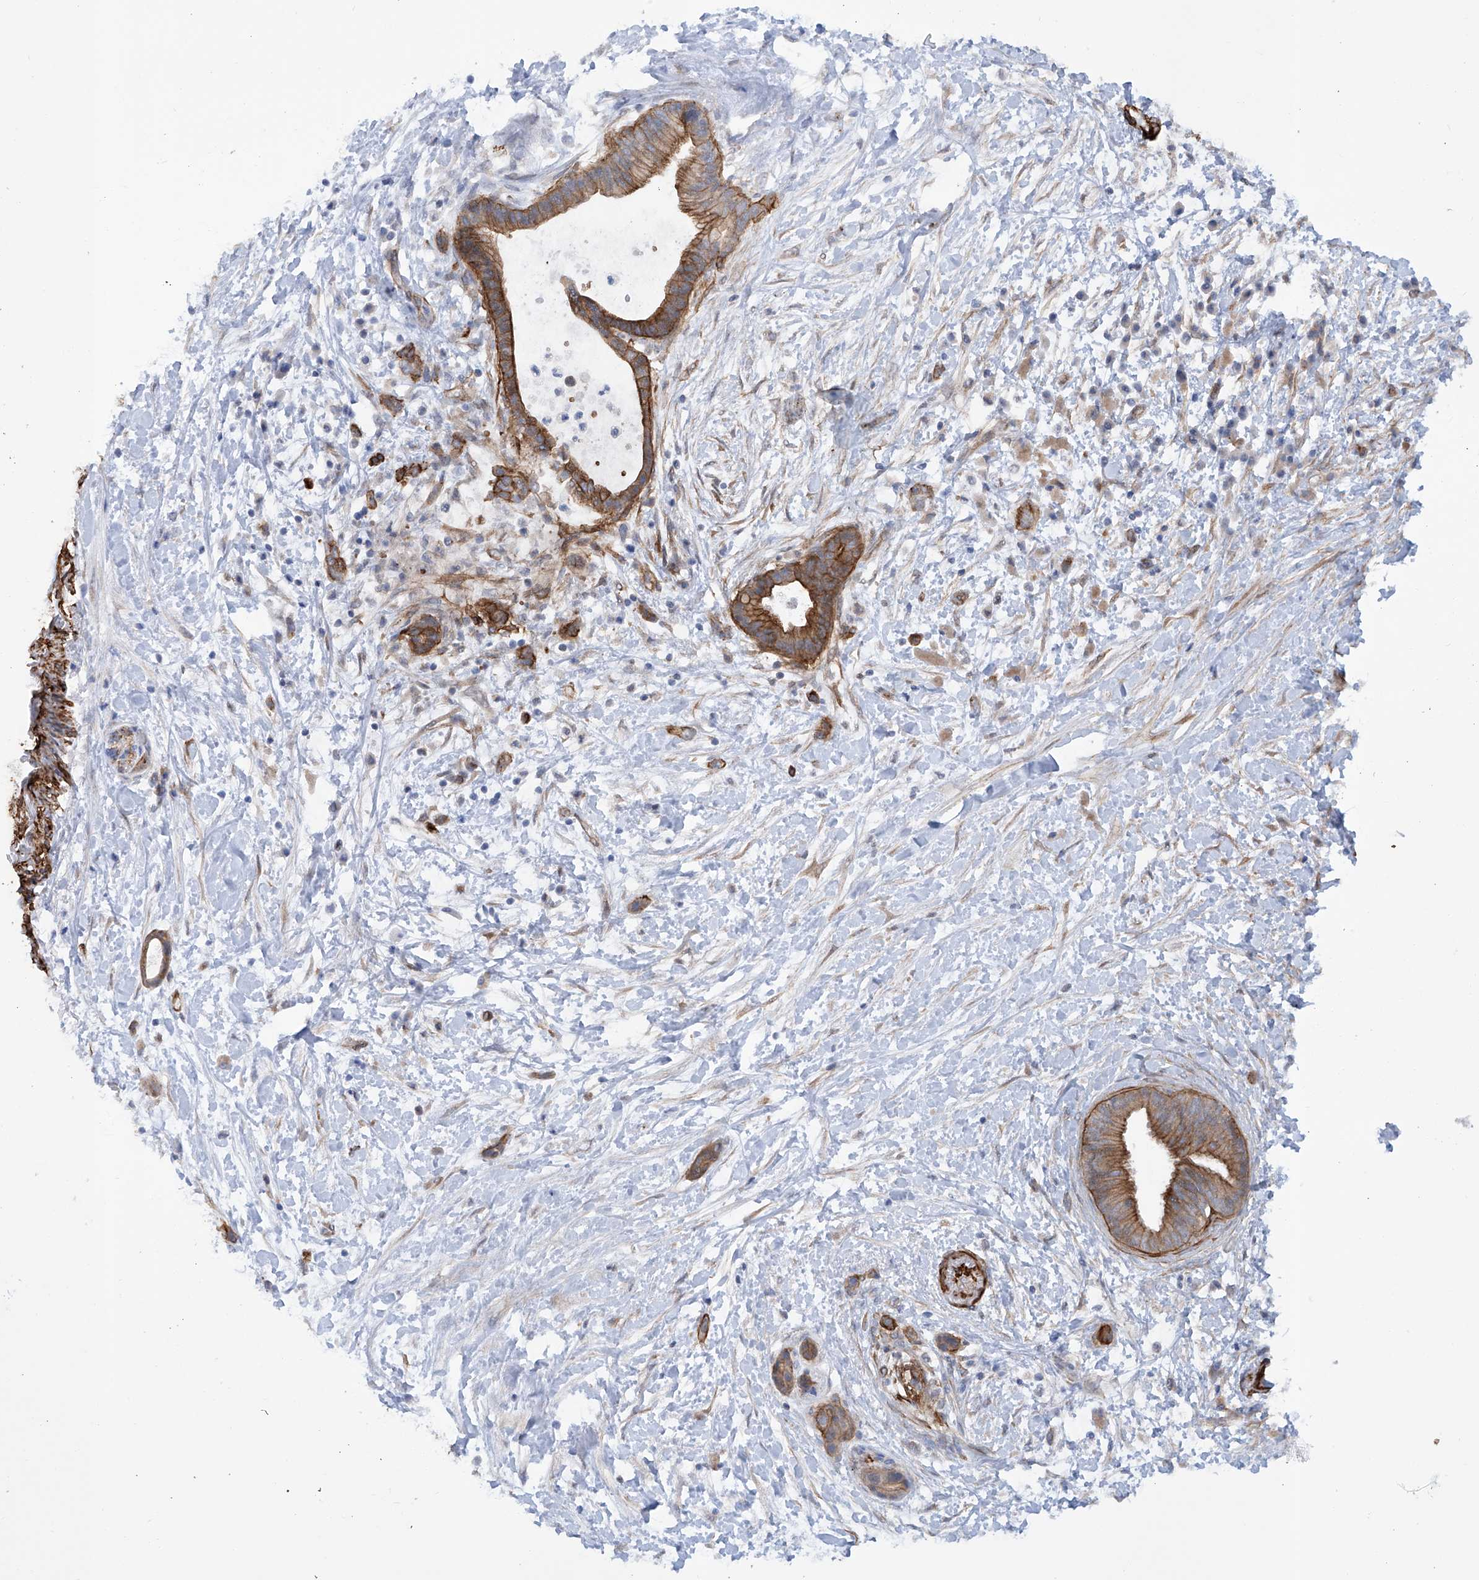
{"staining": {"intensity": "strong", "quantity": ">75%", "location": "cytoplasmic/membranous"}, "tissue": "pancreatic cancer", "cell_type": "Tumor cells", "image_type": "cancer", "snomed": [{"axis": "morphology", "description": "Normal tissue, NOS"}, {"axis": "morphology", "description": "Adenocarcinoma, NOS"}, {"axis": "topography", "description": "Pancreas"}, {"axis": "topography", "description": "Peripheral nerve tissue"}], "caption": "Protein staining of pancreatic cancer tissue displays strong cytoplasmic/membranous positivity in approximately >75% of tumor cells.", "gene": "ZNF490", "patient": {"sex": "female", "age": 63}}